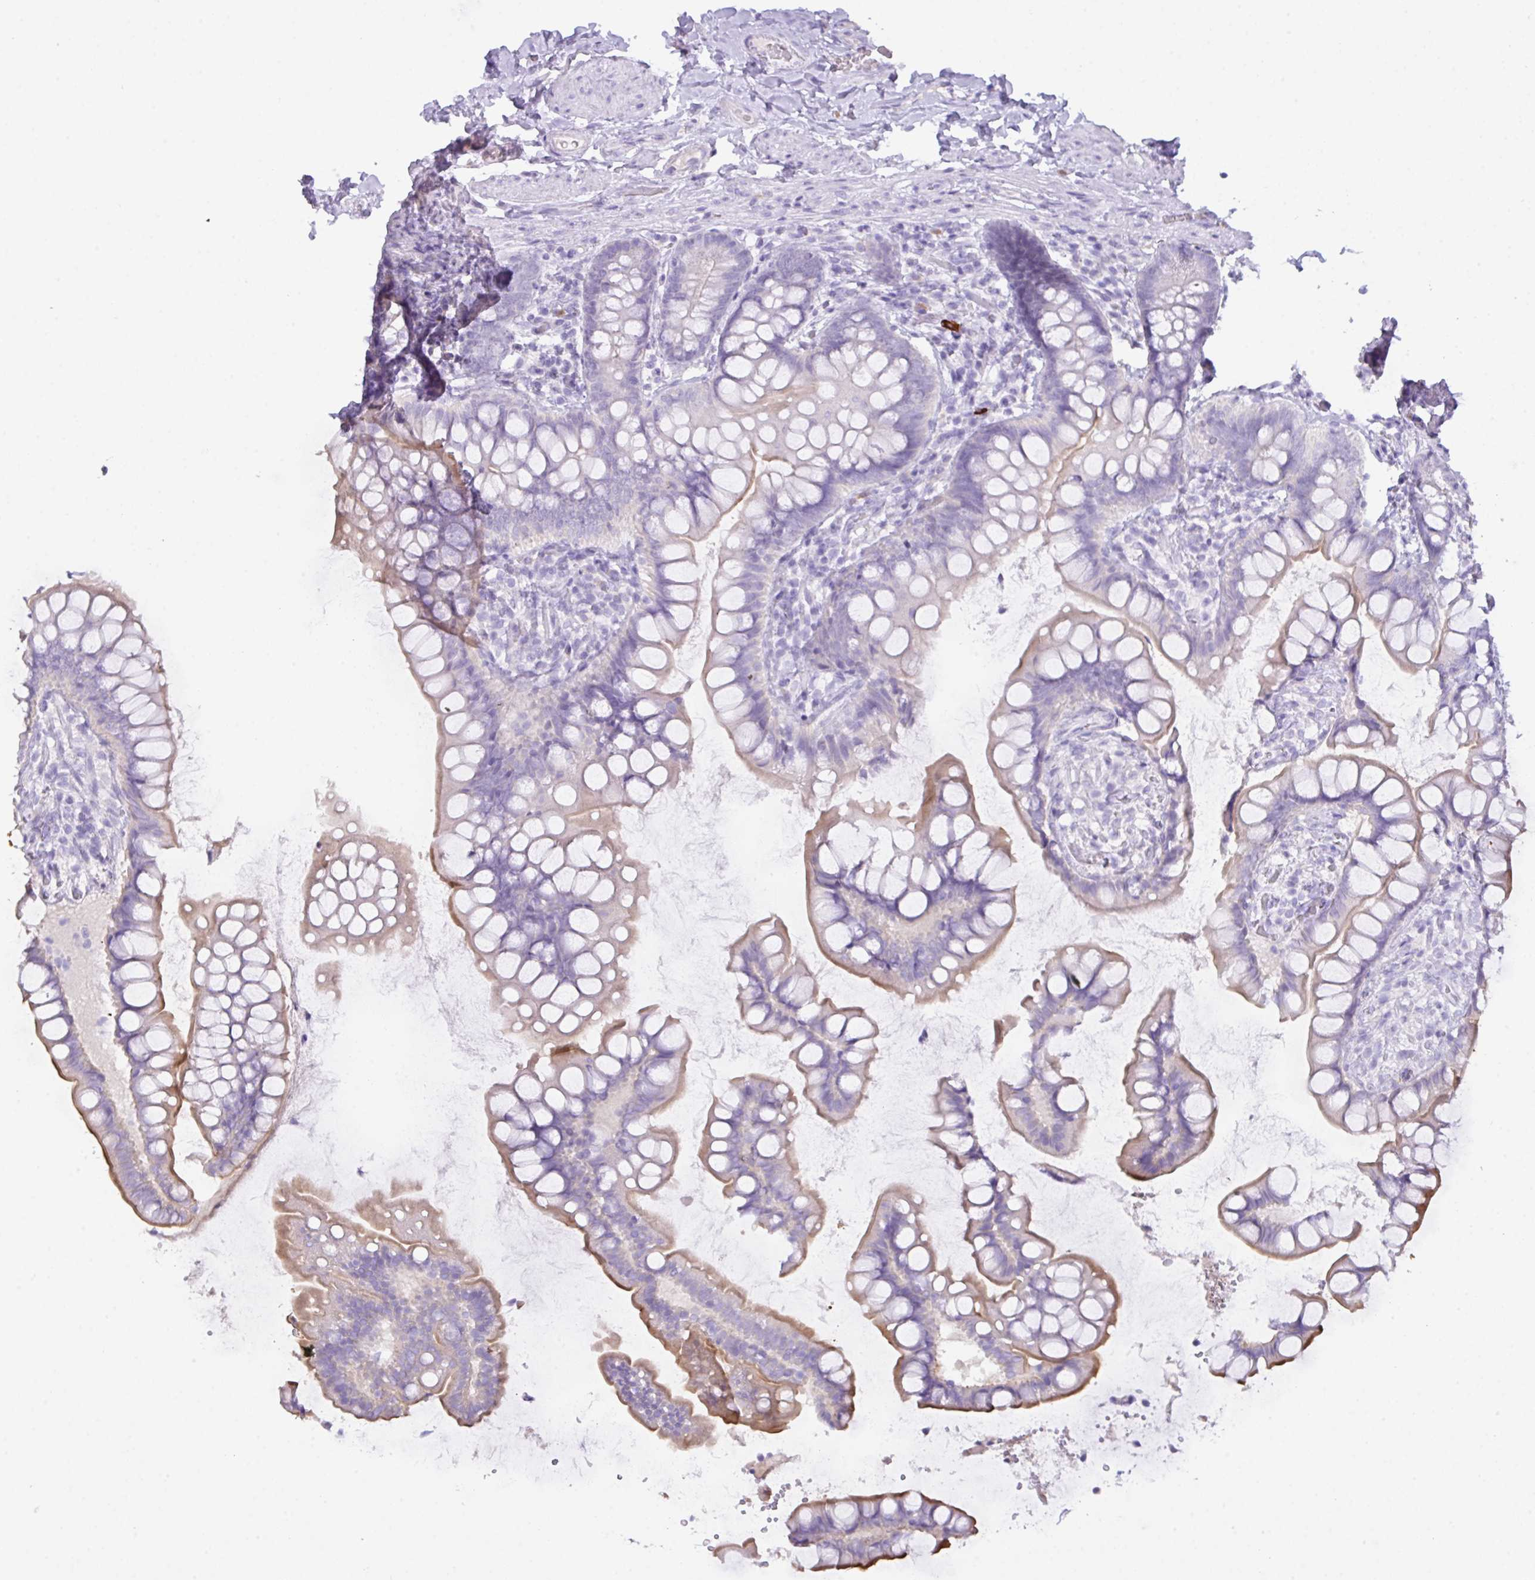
{"staining": {"intensity": "moderate", "quantity": "25%-75%", "location": "cytoplasmic/membranous"}, "tissue": "small intestine", "cell_type": "Glandular cells", "image_type": "normal", "snomed": [{"axis": "morphology", "description": "Normal tissue, NOS"}, {"axis": "topography", "description": "Small intestine"}], "caption": "This image shows unremarkable small intestine stained with IHC to label a protein in brown. The cytoplasmic/membranous of glandular cells show moderate positivity for the protein. Nuclei are counter-stained blue.", "gene": "CST11", "patient": {"sex": "male", "age": 70}}